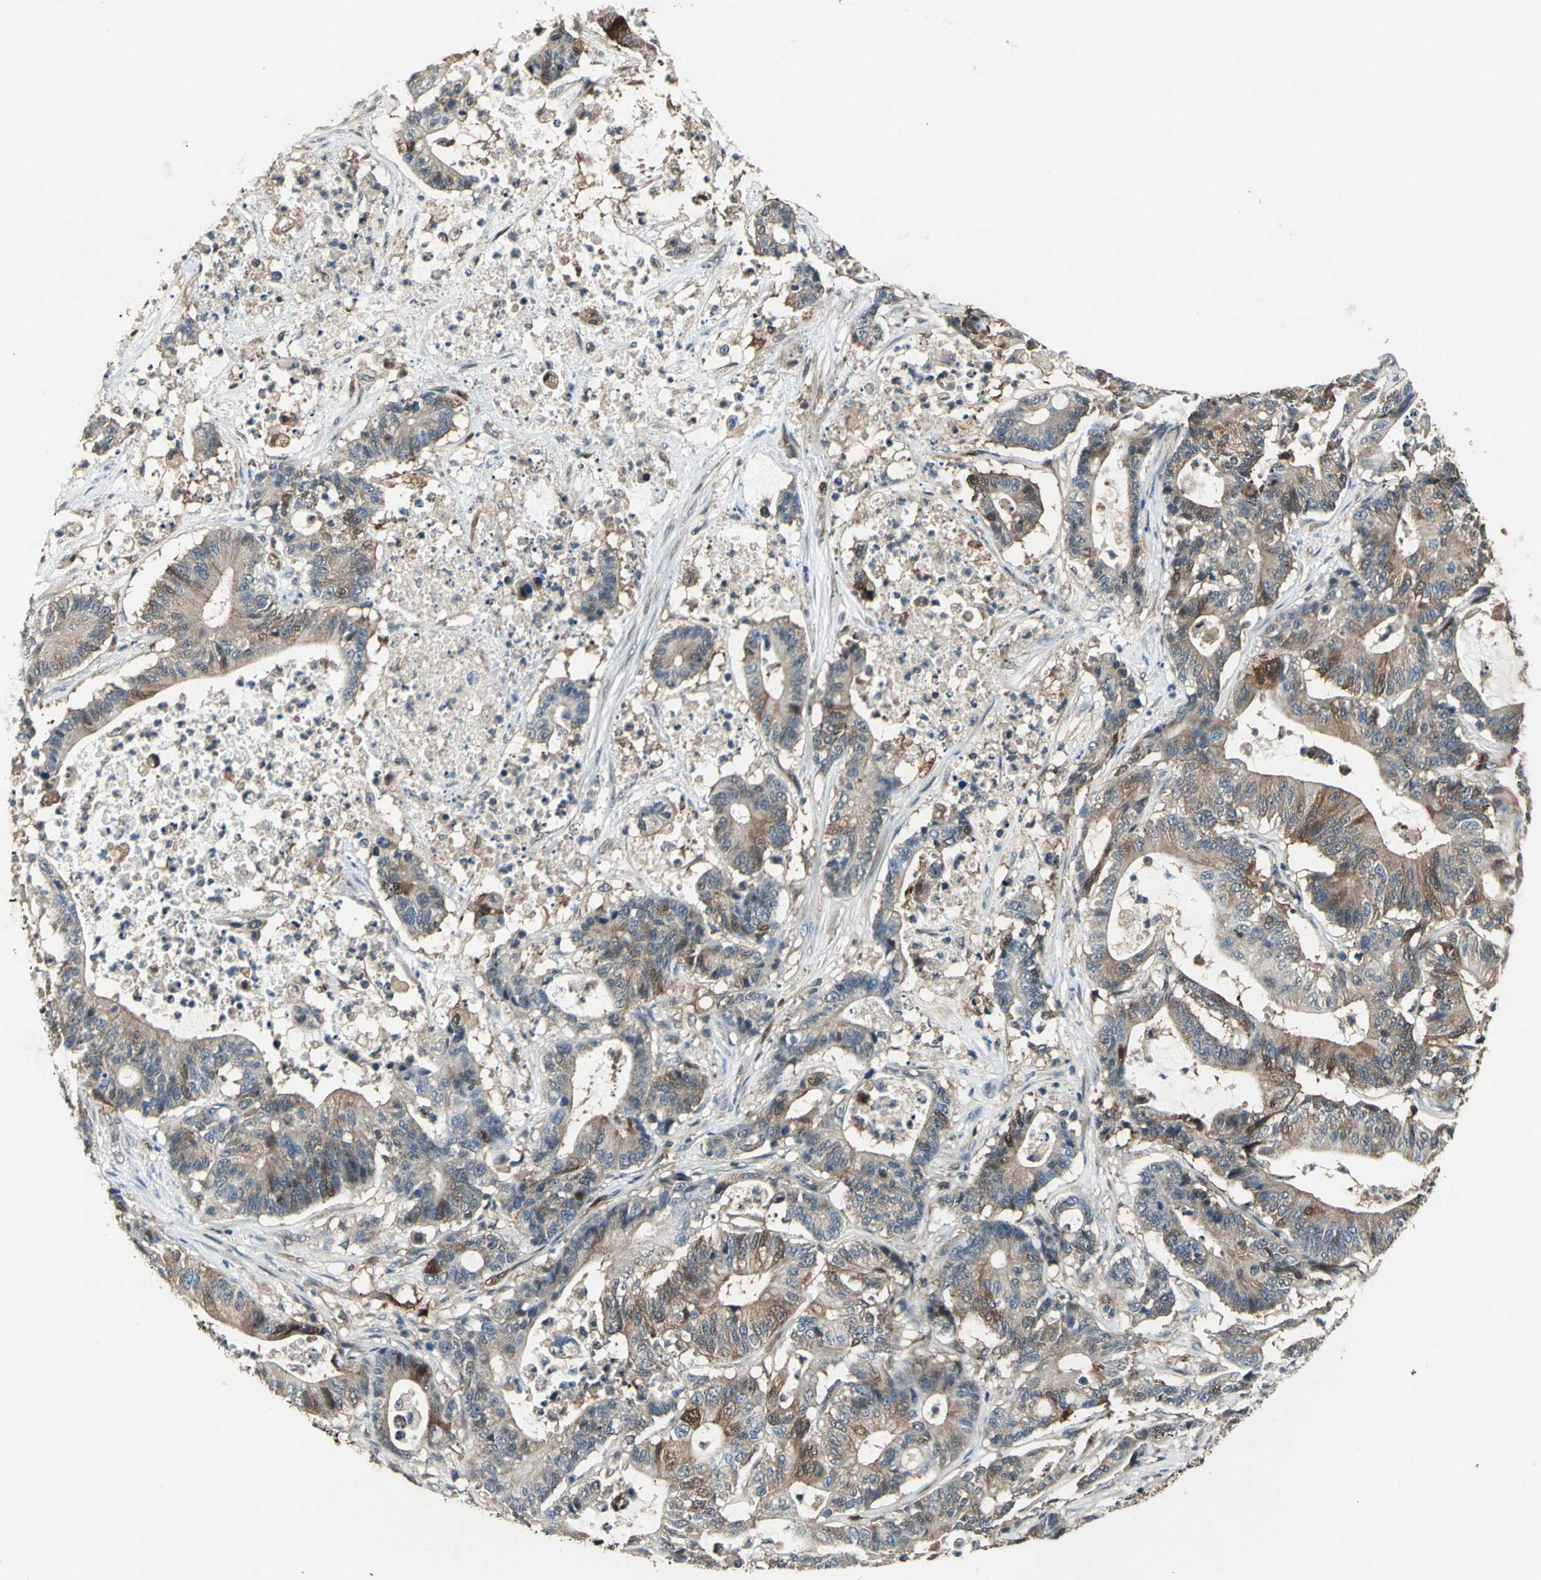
{"staining": {"intensity": "moderate", "quantity": ">75%", "location": "cytoplasmic/membranous"}, "tissue": "colorectal cancer", "cell_type": "Tumor cells", "image_type": "cancer", "snomed": [{"axis": "morphology", "description": "Adenocarcinoma, NOS"}, {"axis": "topography", "description": "Colon"}], "caption": "The photomicrograph displays staining of adenocarcinoma (colorectal), revealing moderate cytoplasmic/membranous protein positivity (brown color) within tumor cells.", "gene": "RRM2B", "patient": {"sex": "female", "age": 84}}